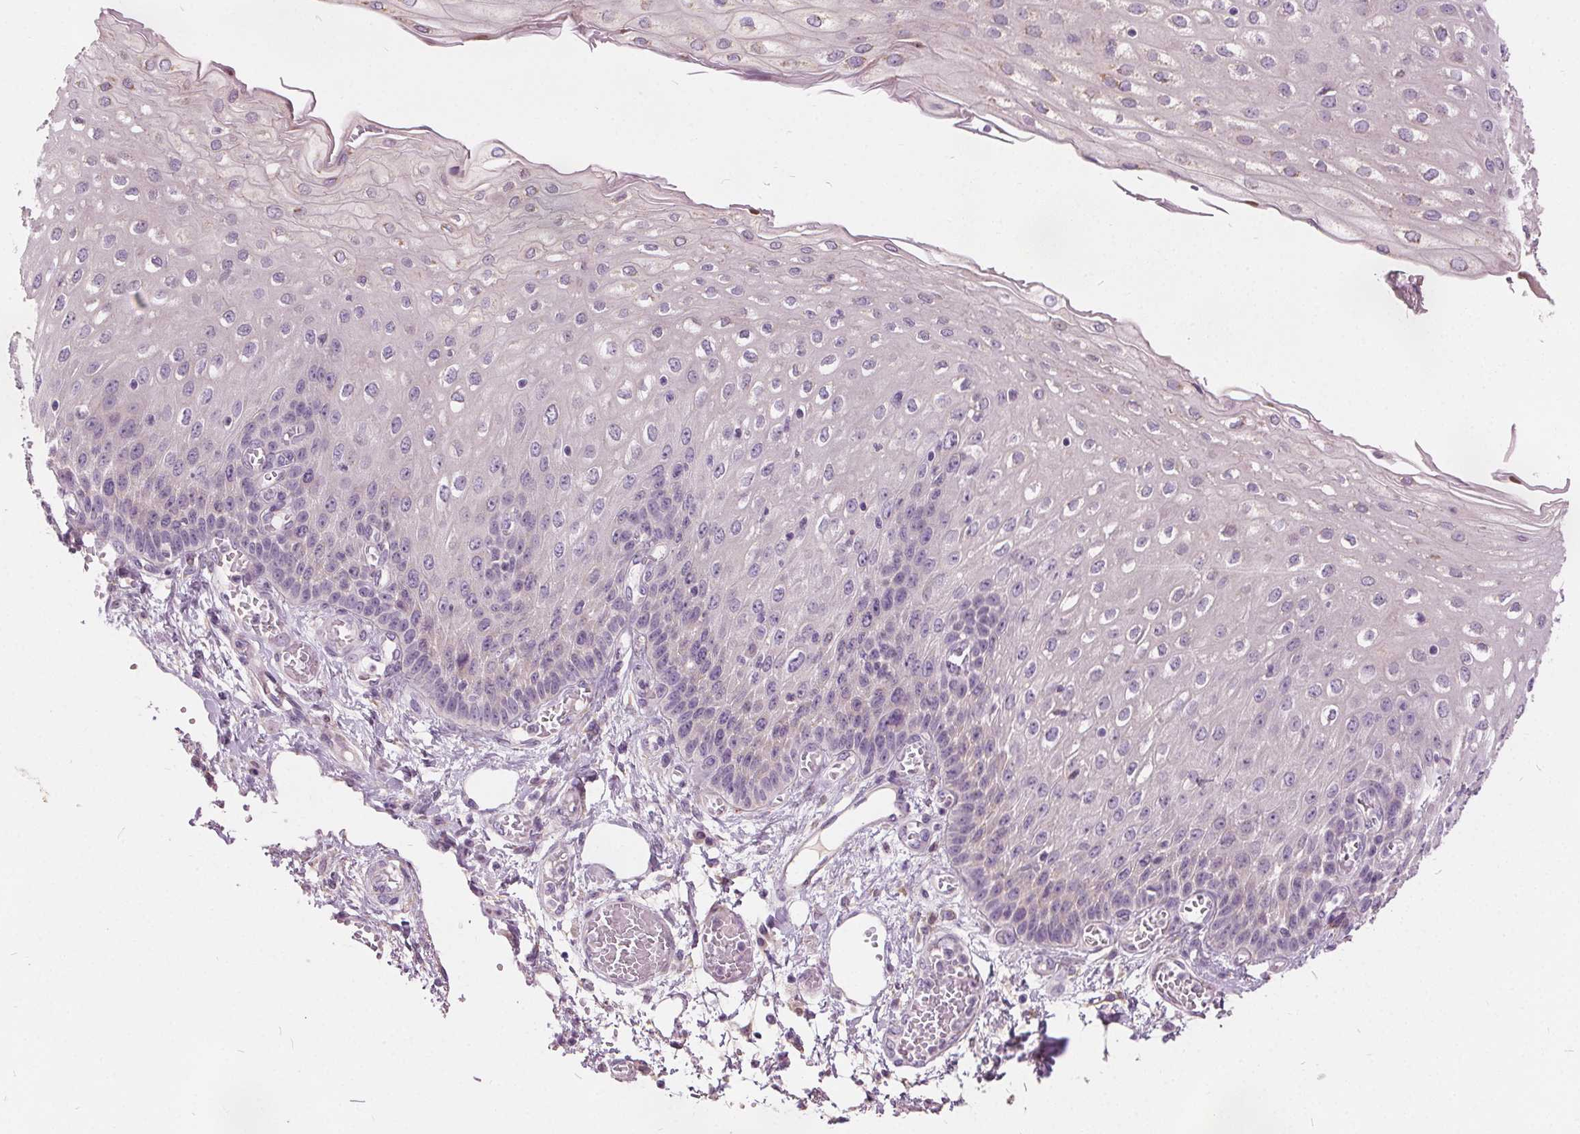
{"staining": {"intensity": "negative", "quantity": "none", "location": "none"}, "tissue": "esophagus", "cell_type": "Squamous epithelial cells", "image_type": "normal", "snomed": [{"axis": "morphology", "description": "Normal tissue, NOS"}, {"axis": "morphology", "description": "Adenocarcinoma, NOS"}, {"axis": "topography", "description": "Esophagus"}], "caption": "High power microscopy histopathology image of an immunohistochemistry micrograph of benign esophagus, revealing no significant staining in squamous epithelial cells.", "gene": "ACOX2", "patient": {"sex": "male", "age": 81}}